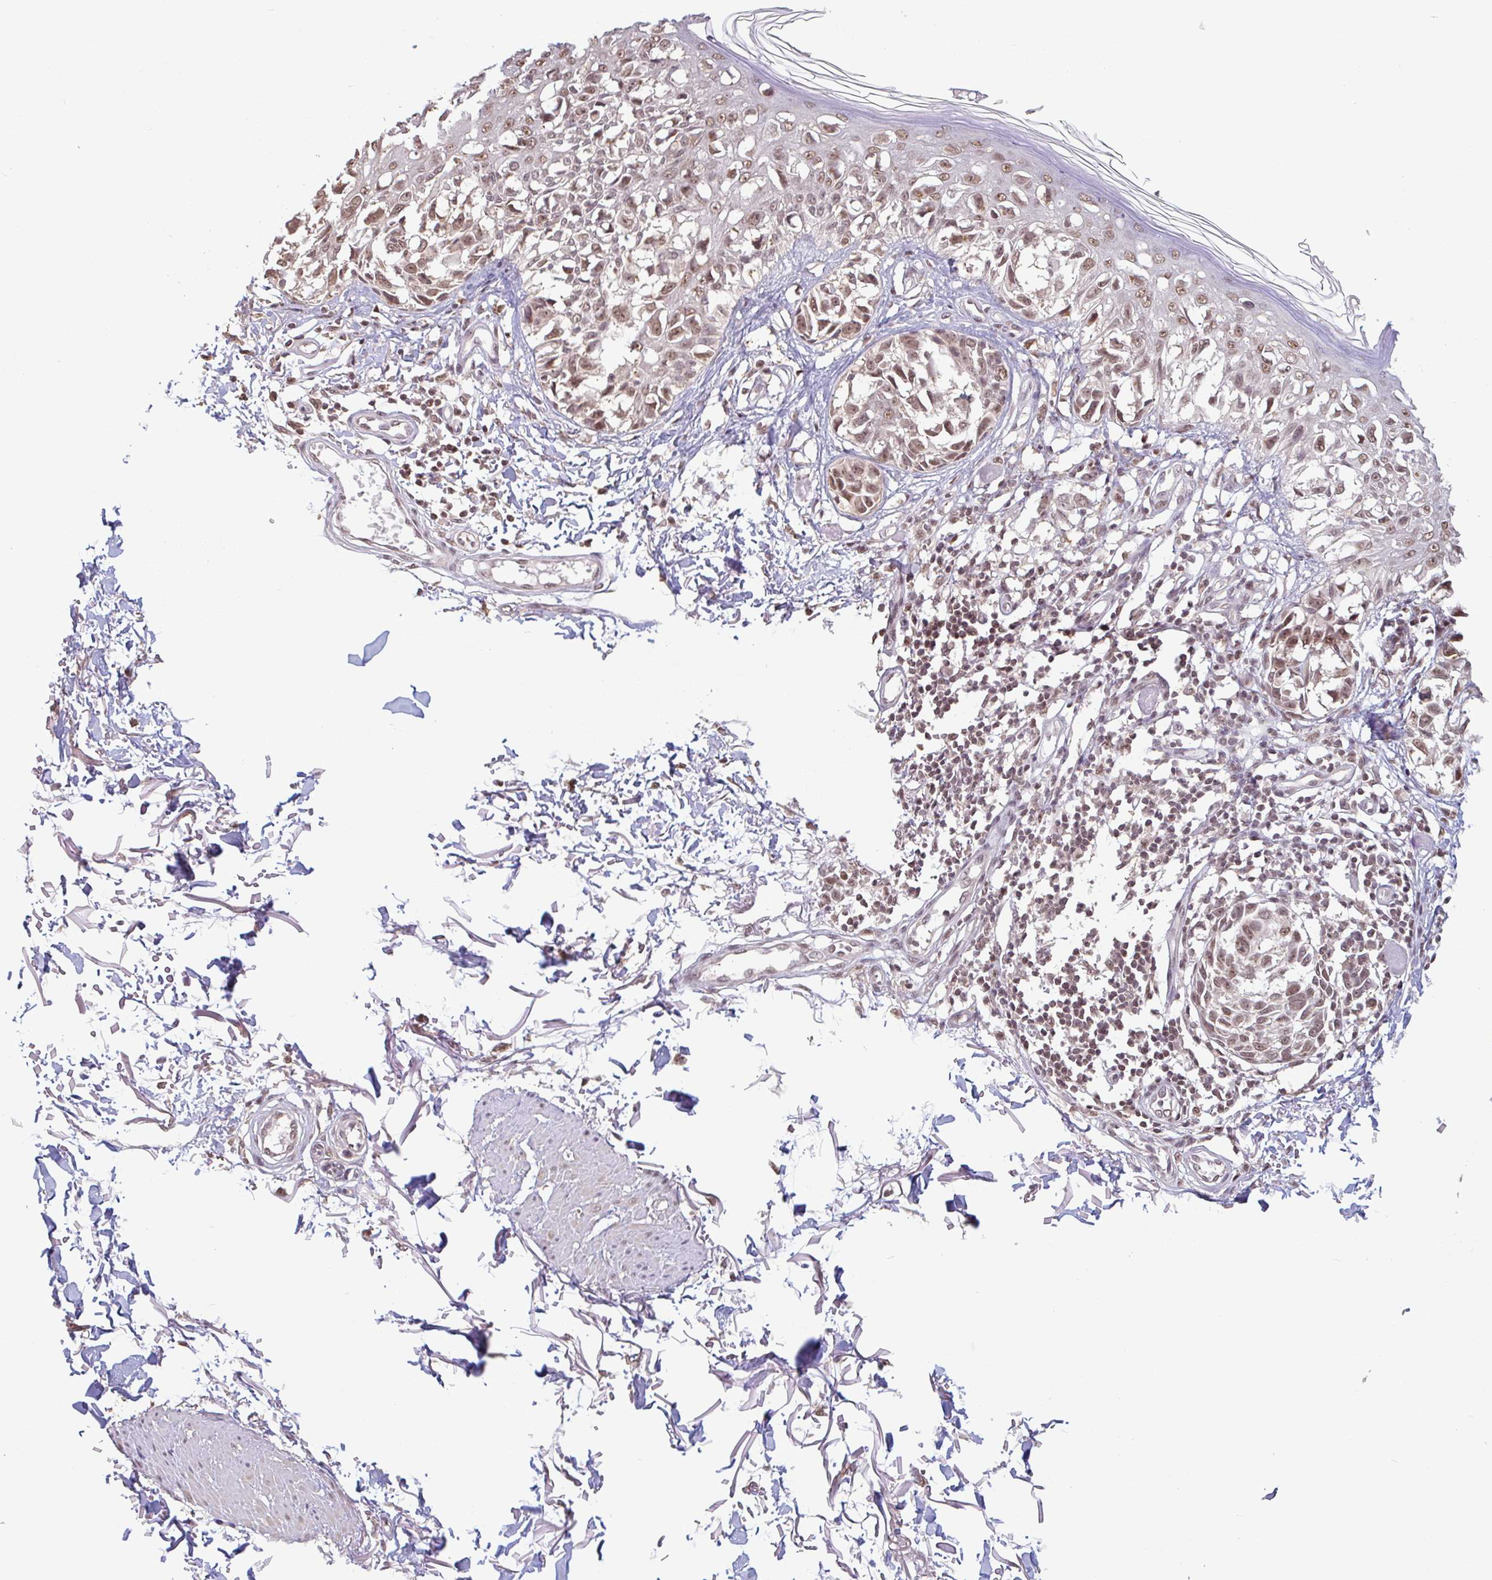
{"staining": {"intensity": "moderate", "quantity": ">75%", "location": "nuclear"}, "tissue": "melanoma", "cell_type": "Tumor cells", "image_type": "cancer", "snomed": [{"axis": "morphology", "description": "Malignant melanoma, NOS"}, {"axis": "topography", "description": "Skin"}], "caption": "Immunohistochemistry (IHC) (DAB) staining of melanoma displays moderate nuclear protein expression in approximately >75% of tumor cells. (Brightfield microscopy of DAB IHC at high magnification).", "gene": "DR1", "patient": {"sex": "male", "age": 73}}